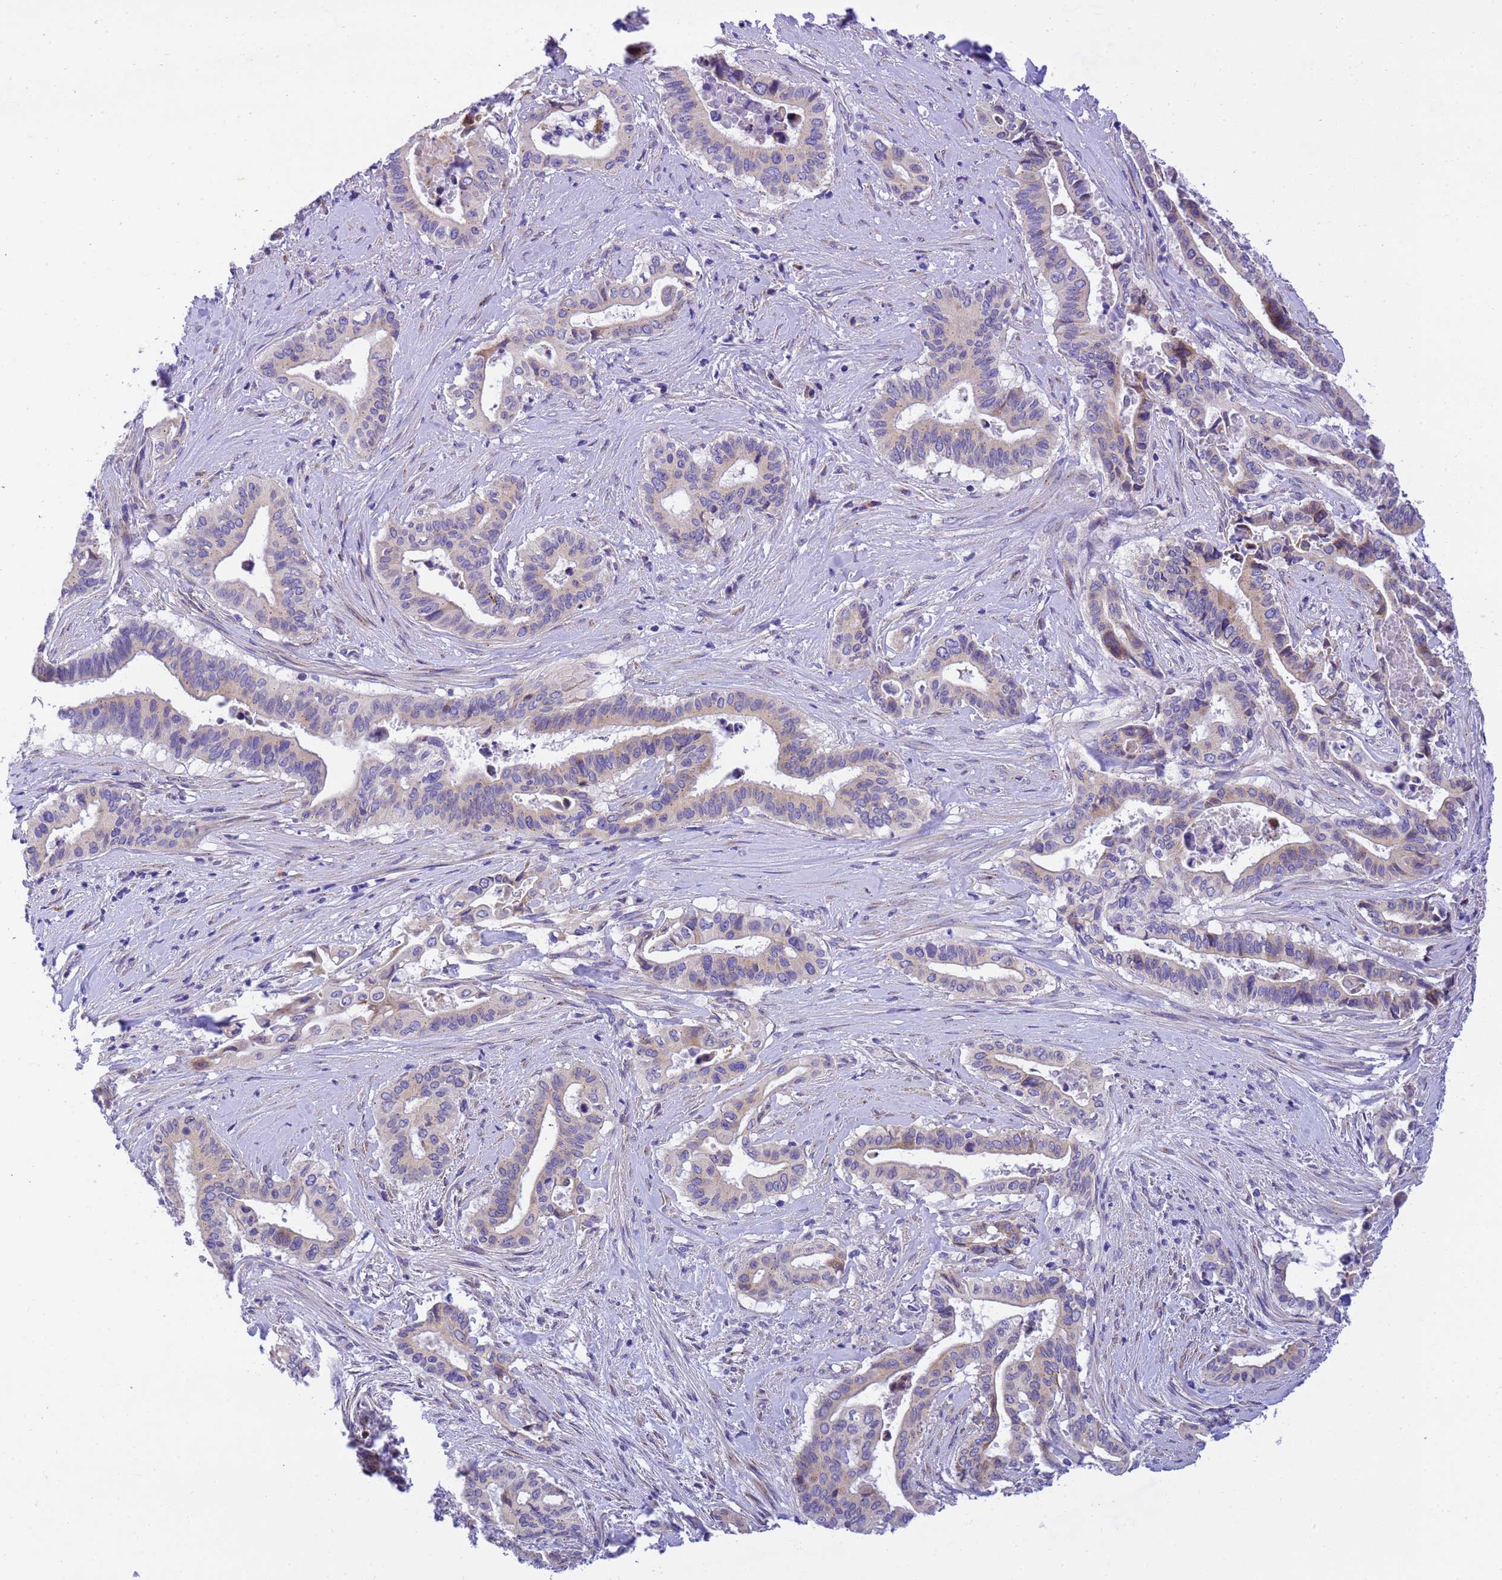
{"staining": {"intensity": "weak", "quantity": "25%-75%", "location": "cytoplasmic/membranous"}, "tissue": "pancreatic cancer", "cell_type": "Tumor cells", "image_type": "cancer", "snomed": [{"axis": "morphology", "description": "Adenocarcinoma, NOS"}, {"axis": "topography", "description": "Pancreas"}], "caption": "Approximately 25%-75% of tumor cells in pancreatic adenocarcinoma reveal weak cytoplasmic/membranous protein positivity as visualized by brown immunohistochemical staining.", "gene": "RHBDD3", "patient": {"sex": "female", "age": 77}}